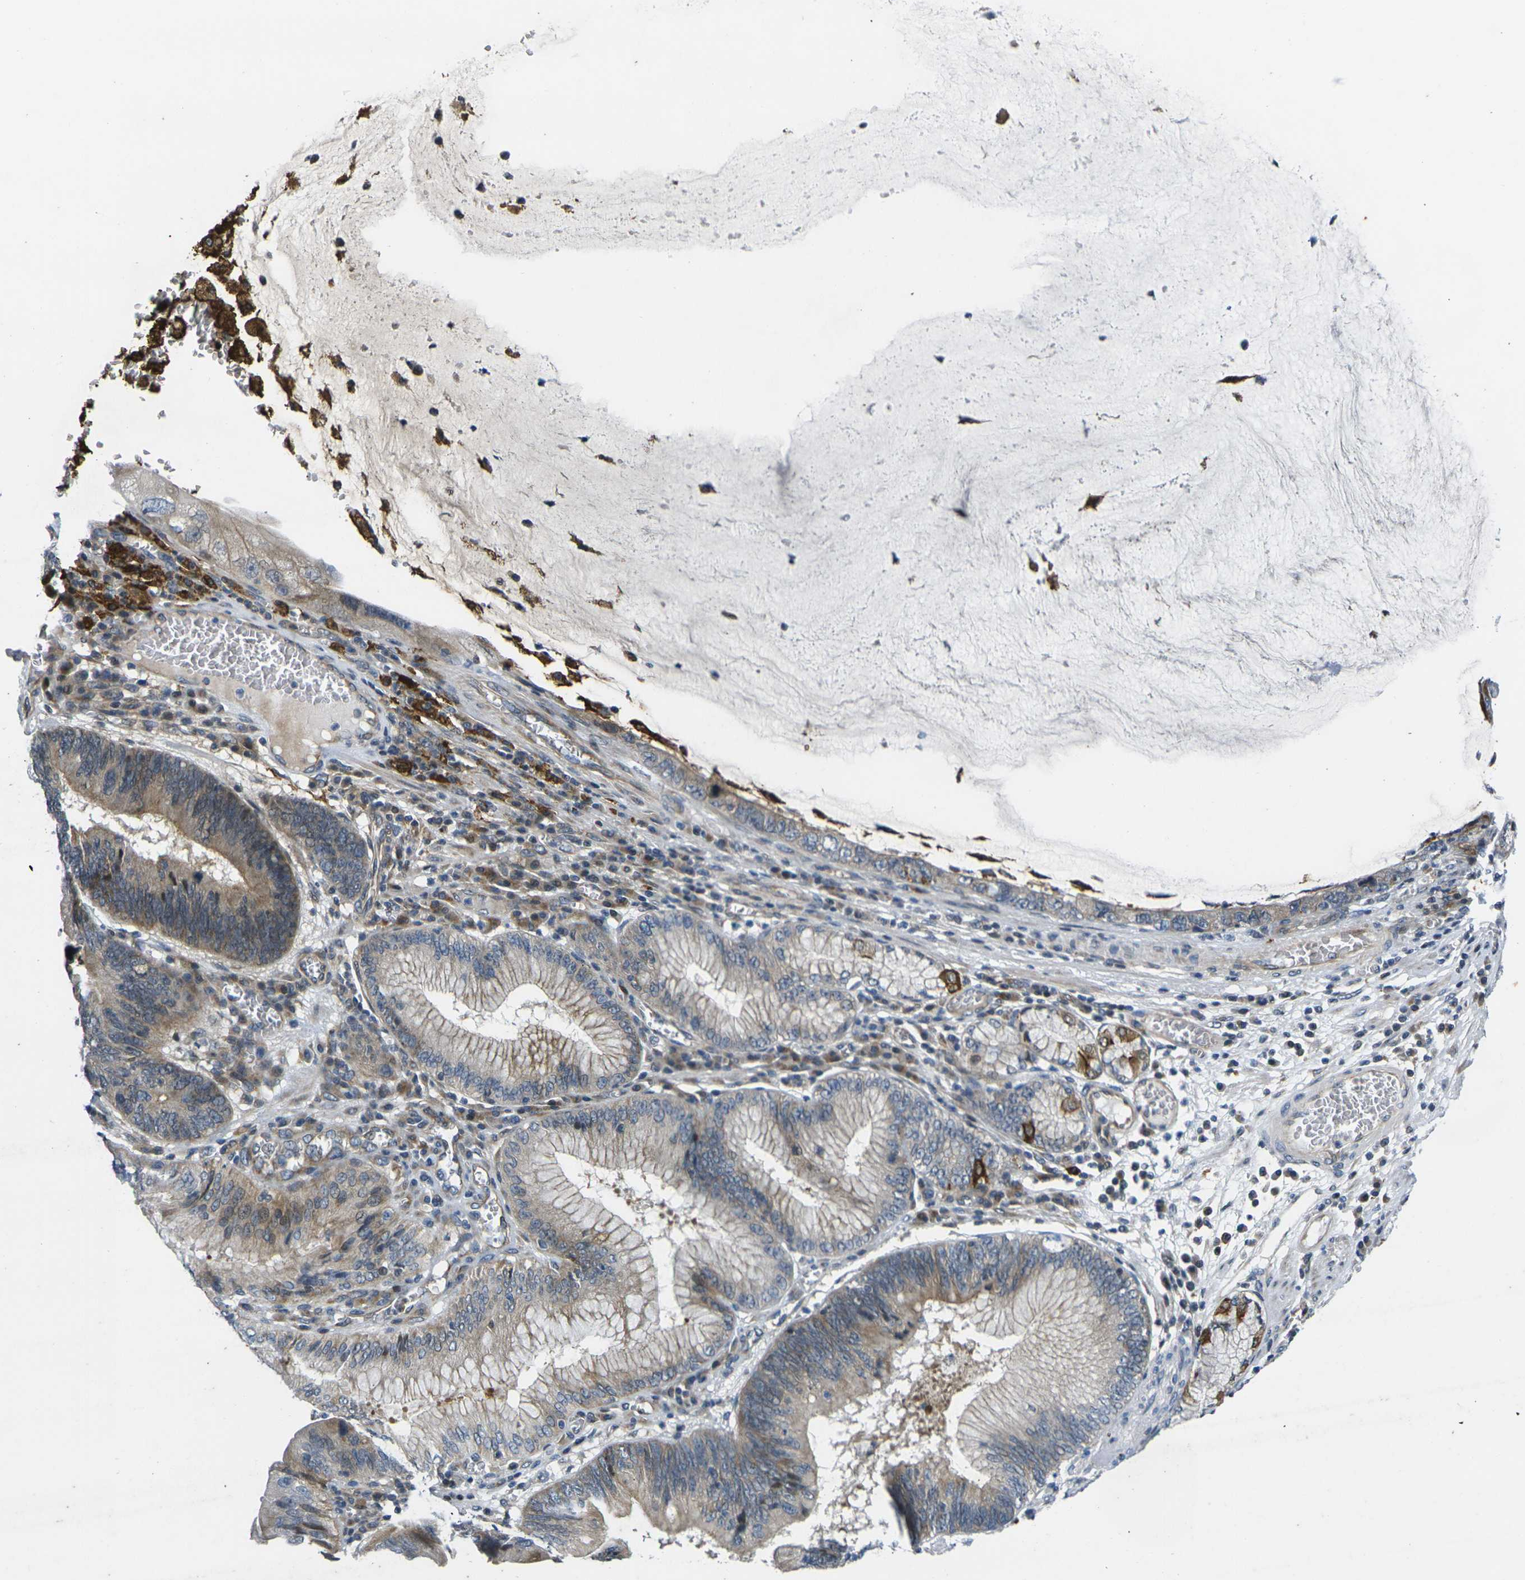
{"staining": {"intensity": "weak", "quantity": ">75%", "location": "cytoplasmic/membranous"}, "tissue": "stomach cancer", "cell_type": "Tumor cells", "image_type": "cancer", "snomed": [{"axis": "morphology", "description": "Adenocarcinoma, NOS"}, {"axis": "topography", "description": "Stomach"}], "caption": "The photomicrograph shows staining of stomach adenocarcinoma, revealing weak cytoplasmic/membranous protein expression (brown color) within tumor cells. Nuclei are stained in blue.", "gene": "ROBO2", "patient": {"sex": "male", "age": 59}}